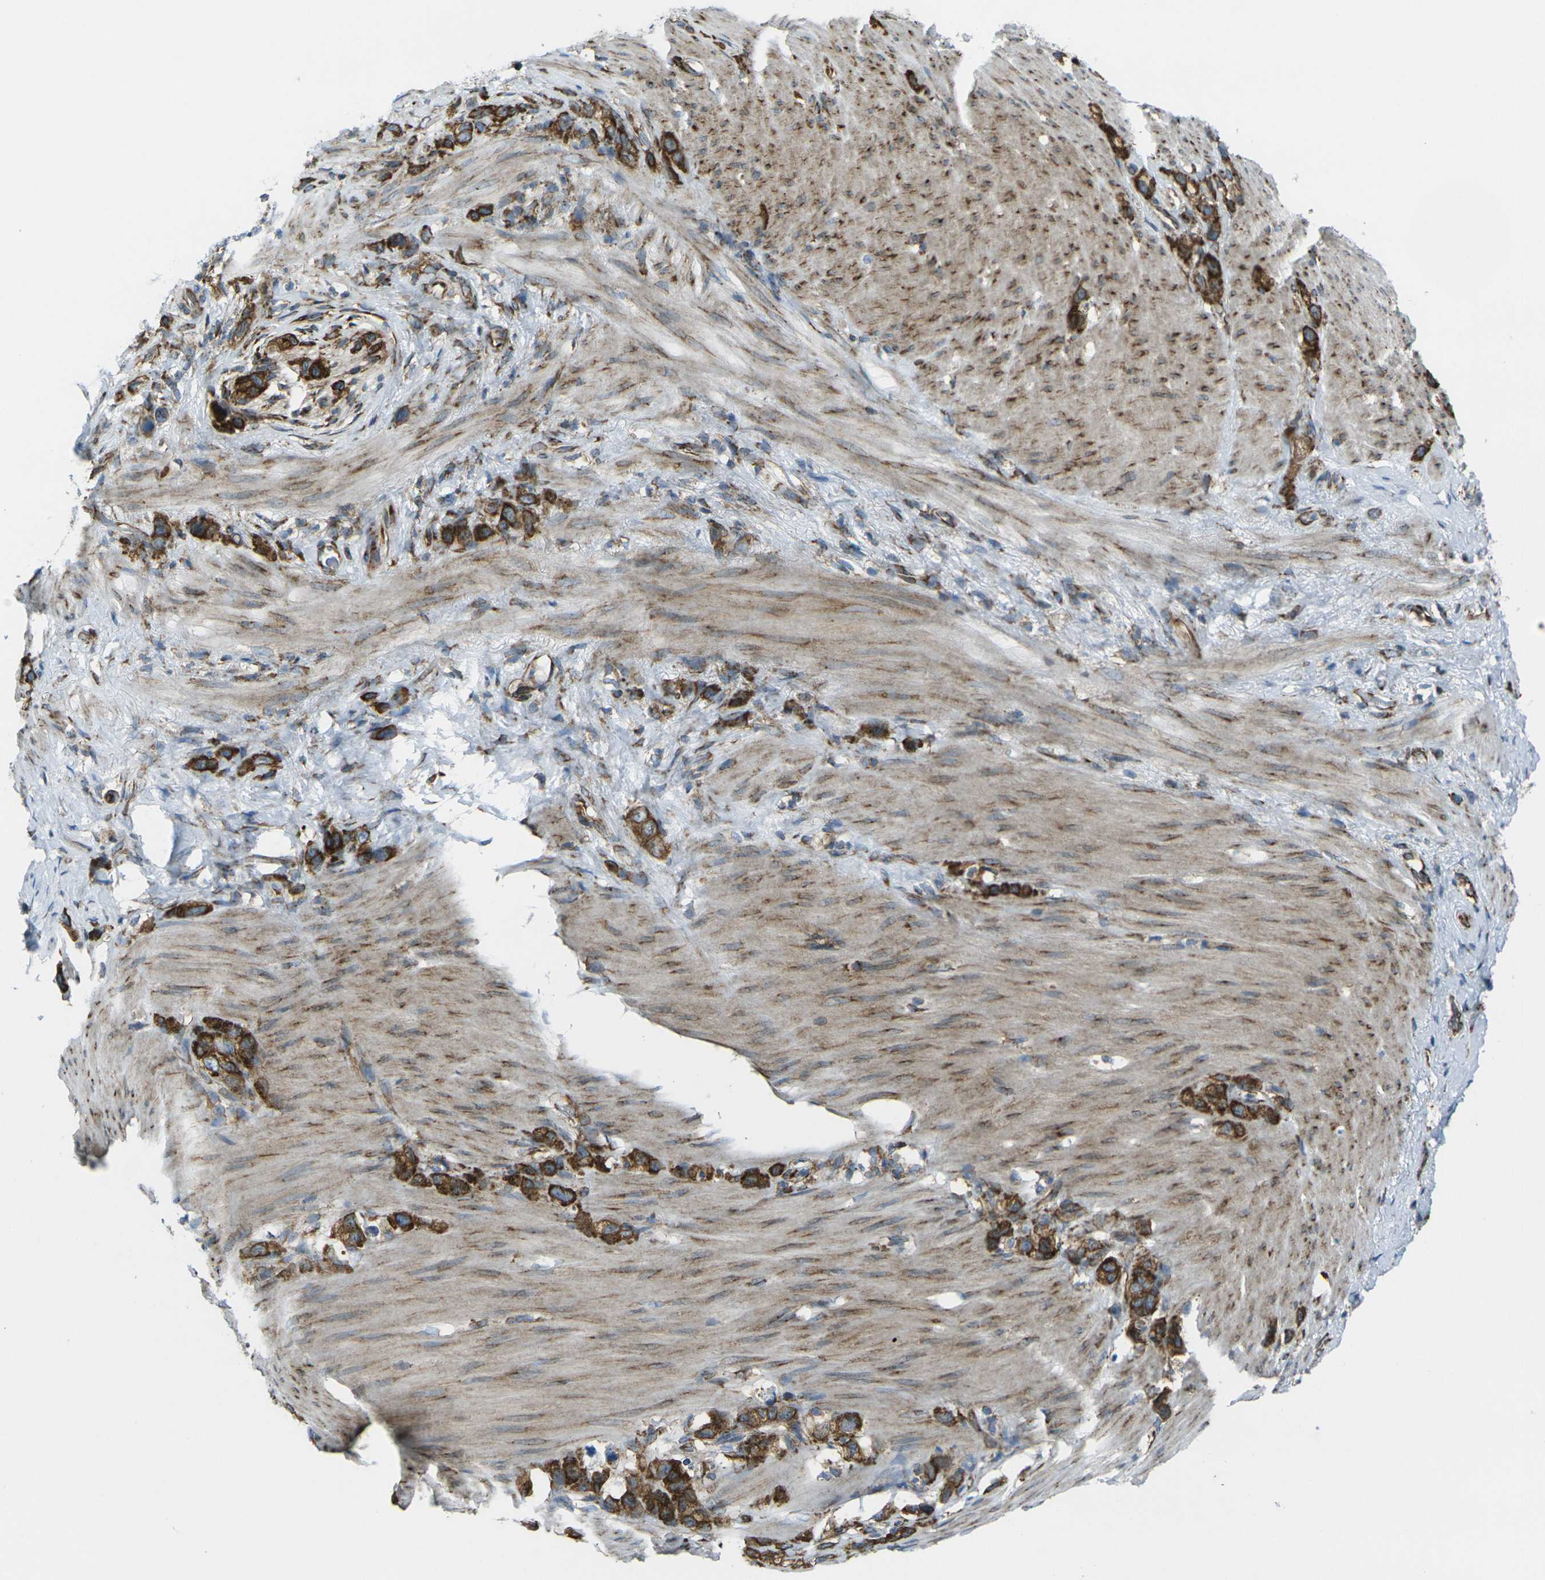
{"staining": {"intensity": "strong", "quantity": ">75%", "location": "cytoplasmic/membranous"}, "tissue": "stomach cancer", "cell_type": "Tumor cells", "image_type": "cancer", "snomed": [{"axis": "morphology", "description": "Normal tissue, NOS"}, {"axis": "morphology", "description": "Adenocarcinoma, NOS"}, {"axis": "morphology", "description": "Adenocarcinoma, High grade"}, {"axis": "topography", "description": "Stomach, upper"}, {"axis": "topography", "description": "Stomach"}], "caption": "Strong cytoplasmic/membranous expression for a protein is appreciated in about >75% of tumor cells of stomach adenocarcinoma using immunohistochemistry (IHC).", "gene": "CELSR2", "patient": {"sex": "female", "age": 65}}